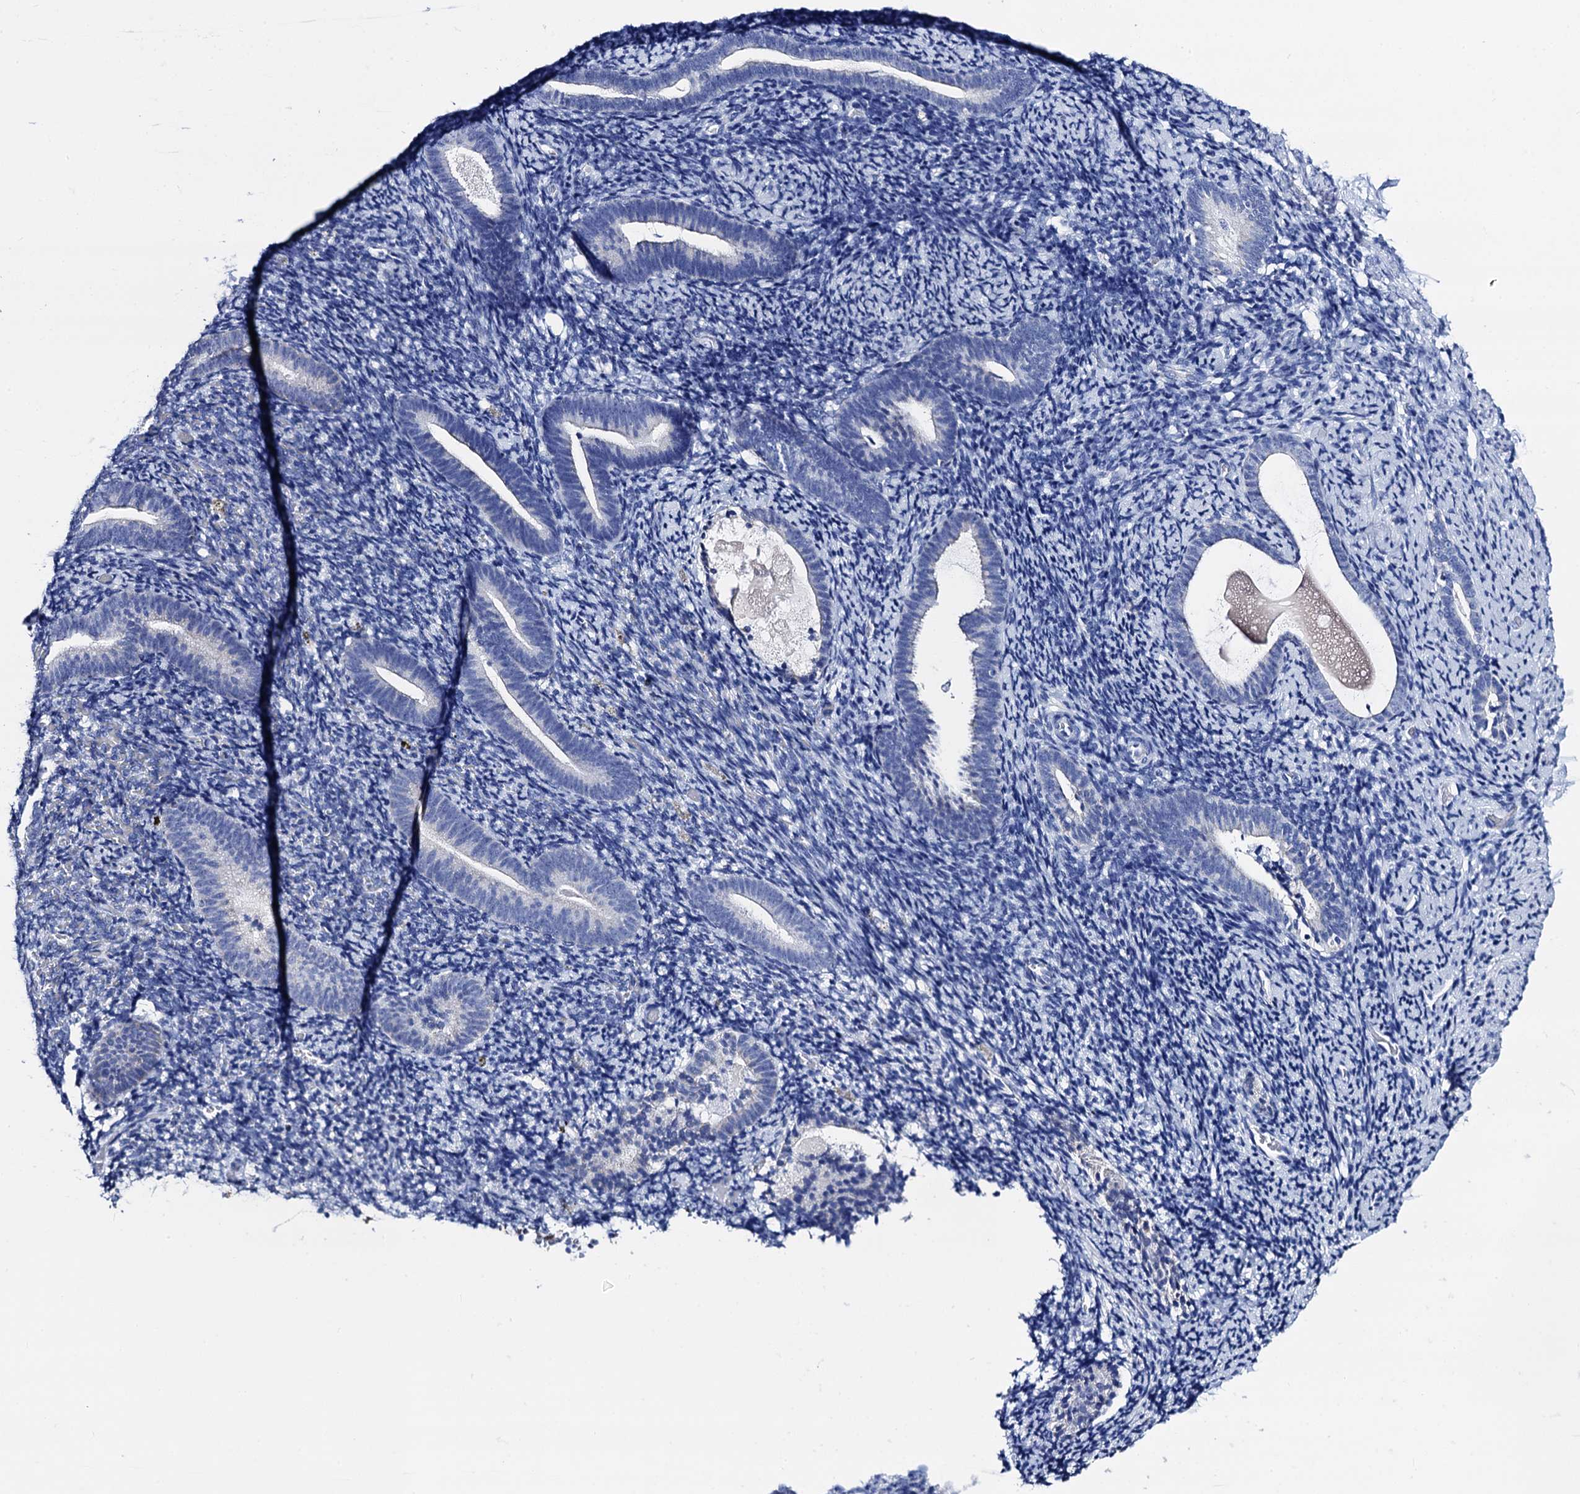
{"staining": {"intensity": "negative", "quantity": "none", "location": "none"}, "tissue": "endometrium", "cell_type": "Cells in endometrial stroma", "image_type": "normal", "snomed": [{"axis": "morphology", "description": "Normal tissue, NOS"}, {"axis": "topography", "description": "Endometrium"}], "caption": "This image is of unremarkable endometrium stained with immunohistochemistry (IHC) to label a protein in brown with the nuclei are counter-stained blue. There is no expression in cells in endometrial stroma. (Immunohistochemistry (ihc), brightfield microscopy, high magnification).", "gene": "ACADSB", "patient": {"sex": "female", "age": 51}}